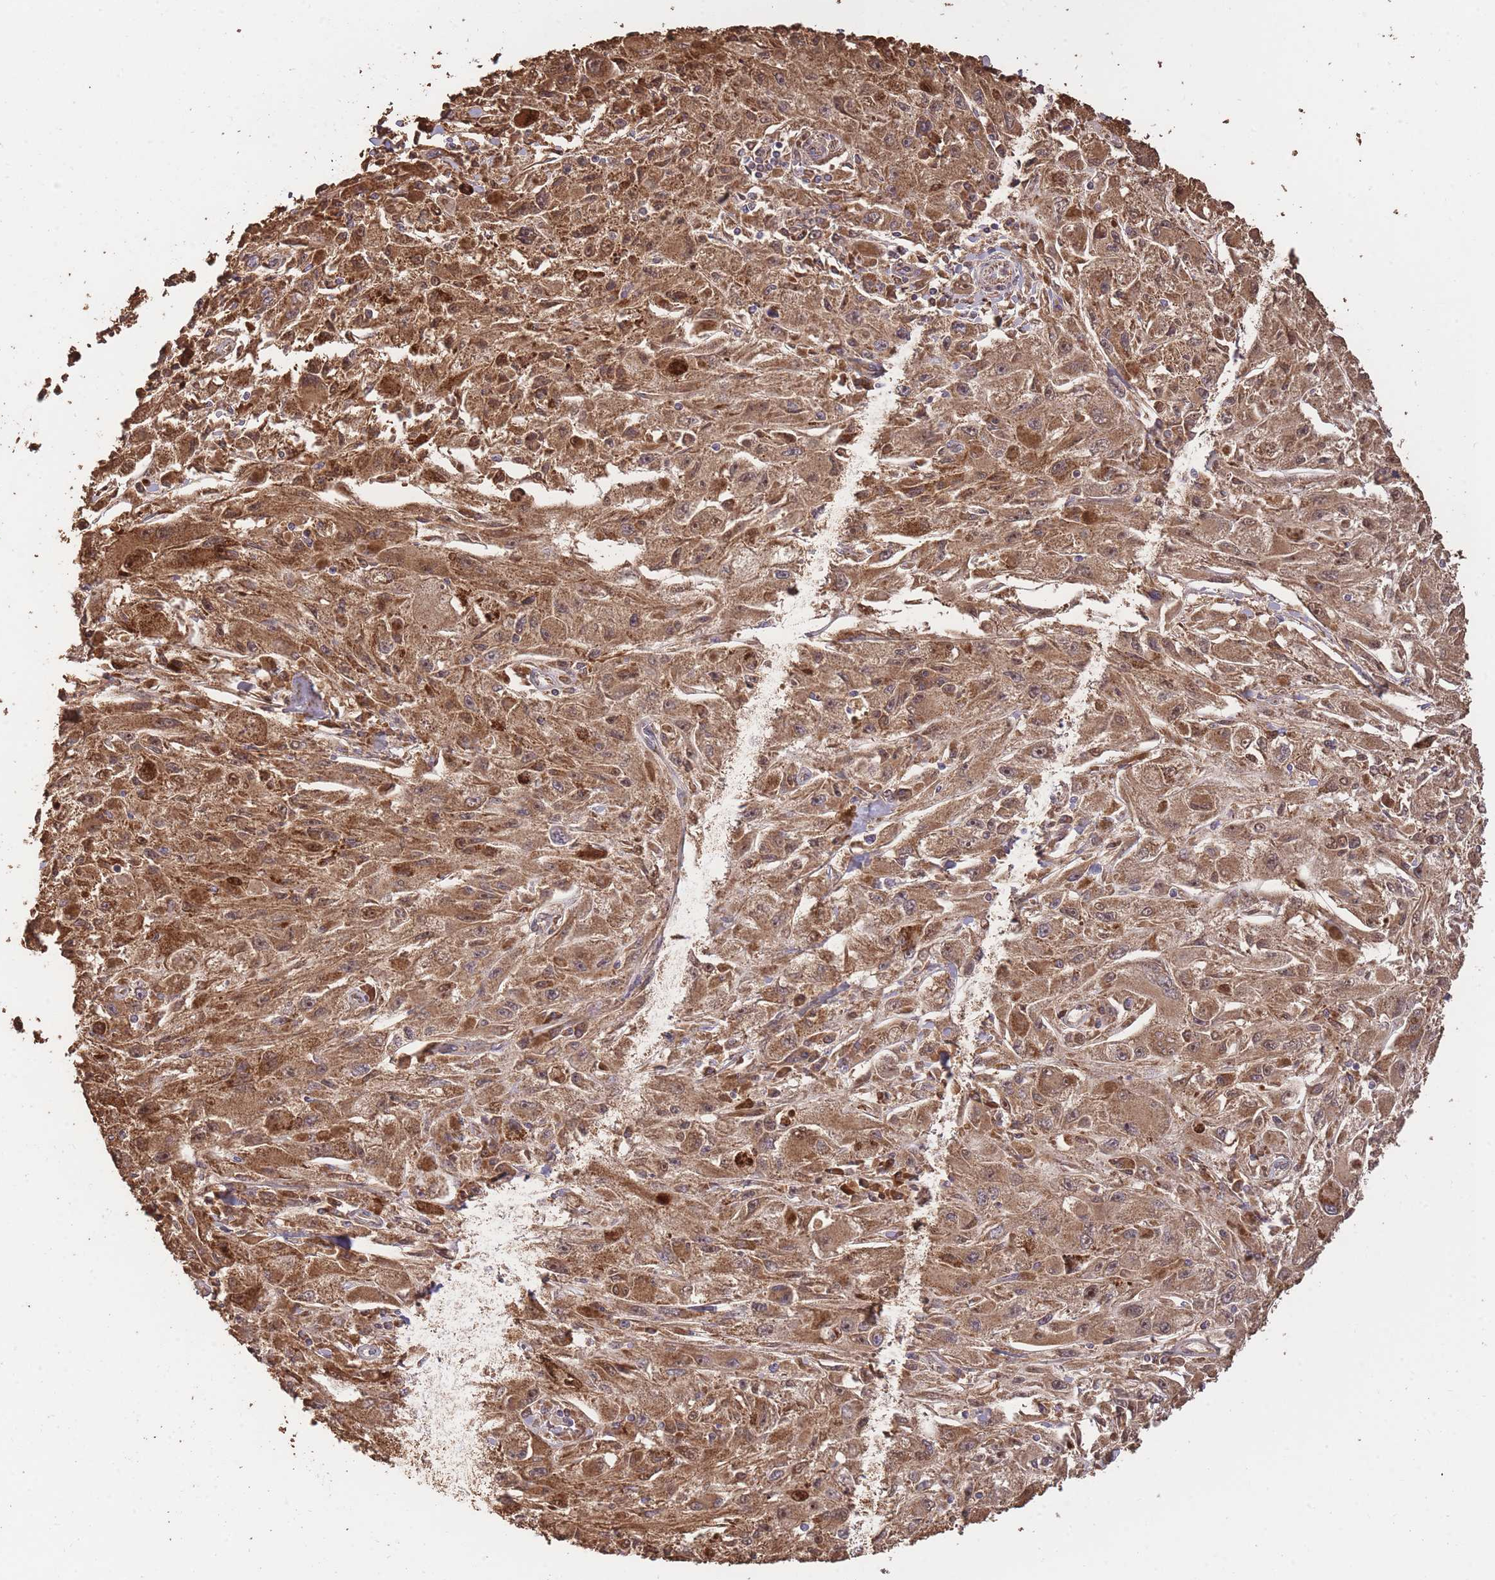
{"staining": {"intensity": "moderate", "quantity": ">75%", "location": "cytoplasmic/membranous"}, "tissue": "melanoma", "cell_type": "Tumor cells", "image_type": "cancer", "snomed": [{"axis": "morphology", "description": "Malignant melanoma, Metastatic site"}, {"axis": "topography", "description": "Skin"}], "caption": "Malignant melanoma (metastatic site) was stained to show a protein in brown. There is medium levels of moderate cytoplasmic/membranous expression in approximately >75% of tumor cells.", "gene": "PREP", "patient": {"sex": "male", "age": 53}}